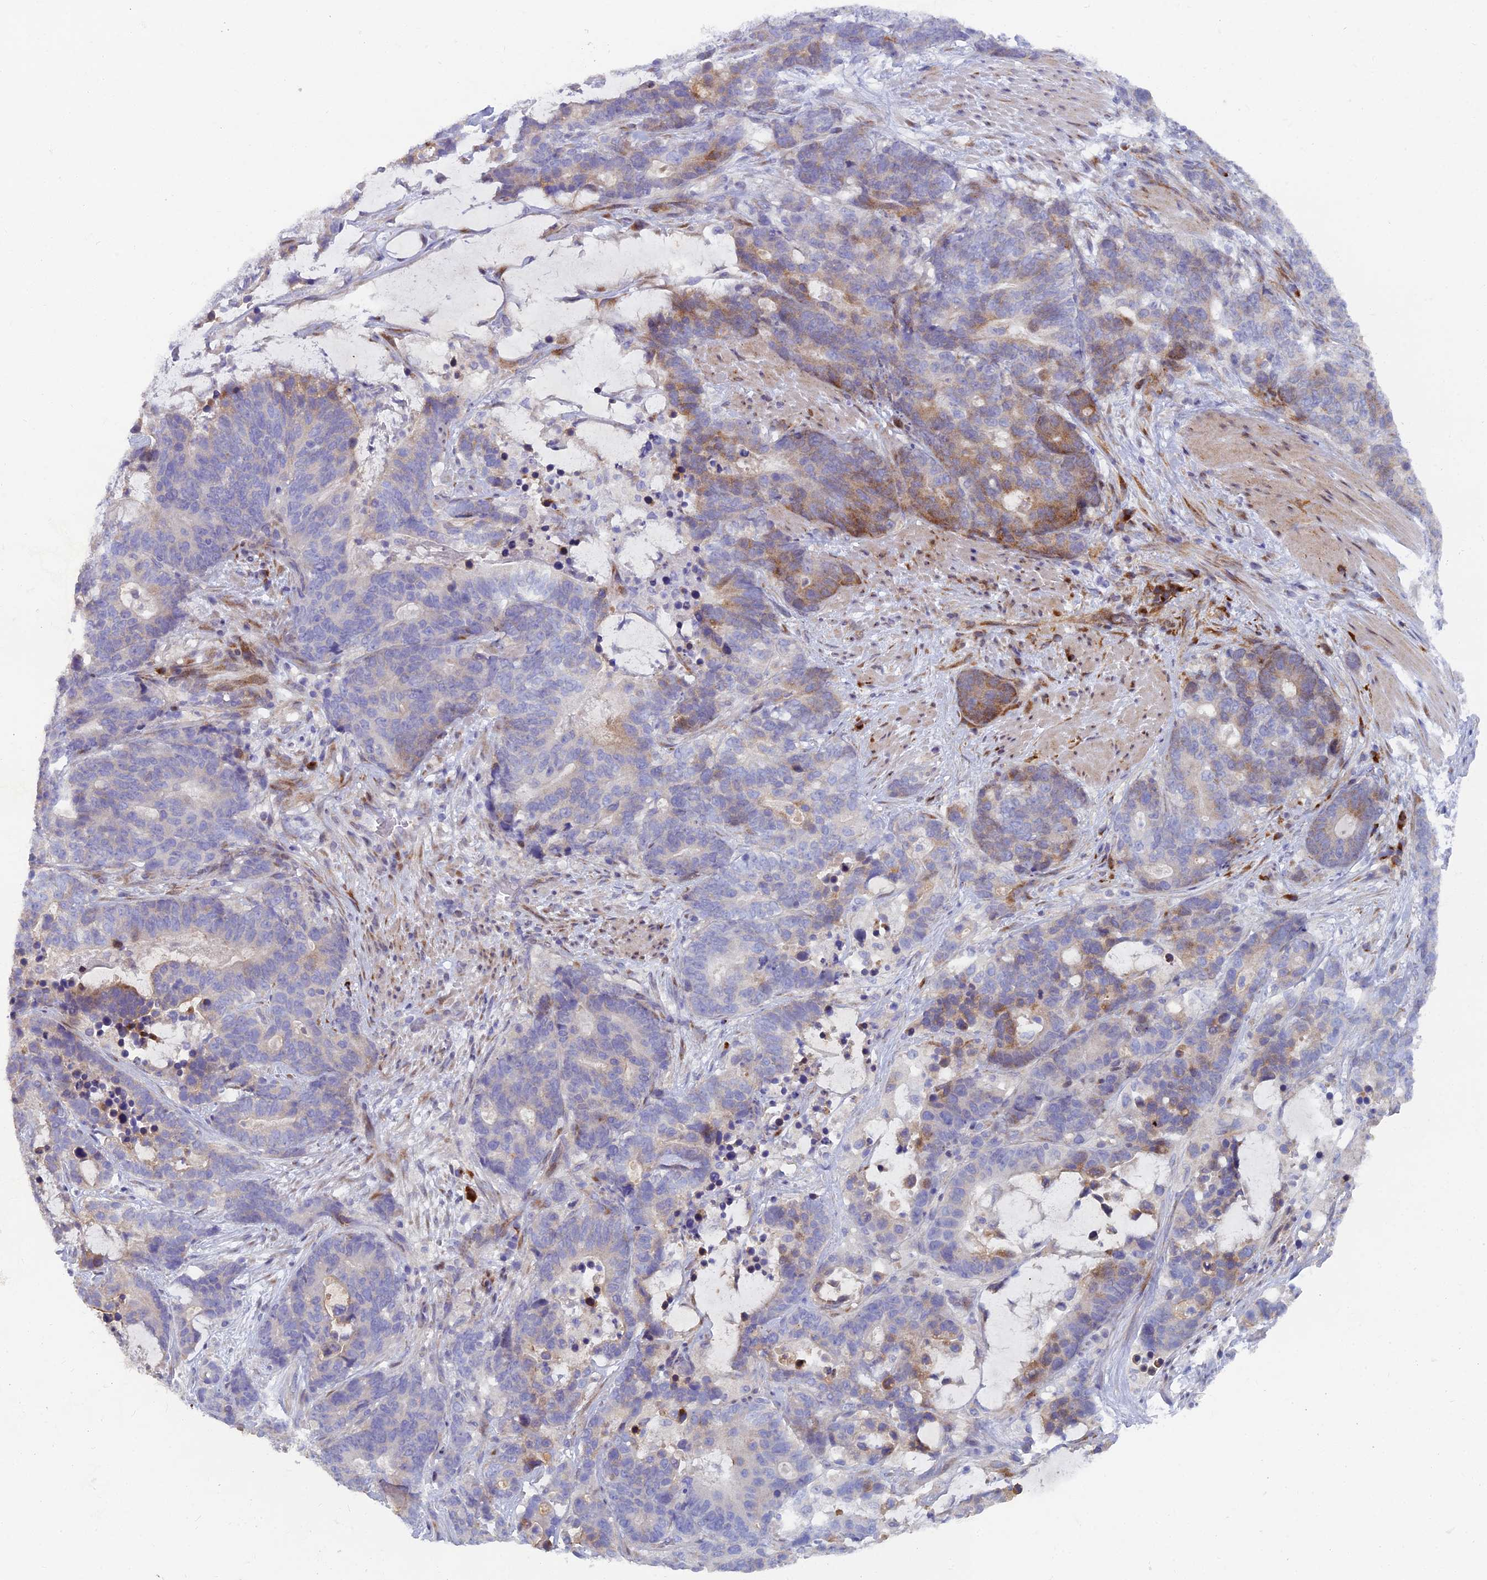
{"staining": {"intensity": "moderate", "quantity": "<25%", "location": "cytoplasmic/membranous"}, "tissue": "stomach cancer", "cell_type": "Tumor cells", "image_type": "cancer", "snomed": [{"axis": "morphology", "description": "Adenocarcinoma, NOS"}, {"axis": "topography", "description": "Stomach"}], "caption": "Stomach adenocarcinoma stained for a protein (brown) displays moderate cytoplasmic/membranous positive staining in about <25% of tumor cells.", "gene": "B9D2", "patient": {"sex": "female", "age": 76}}